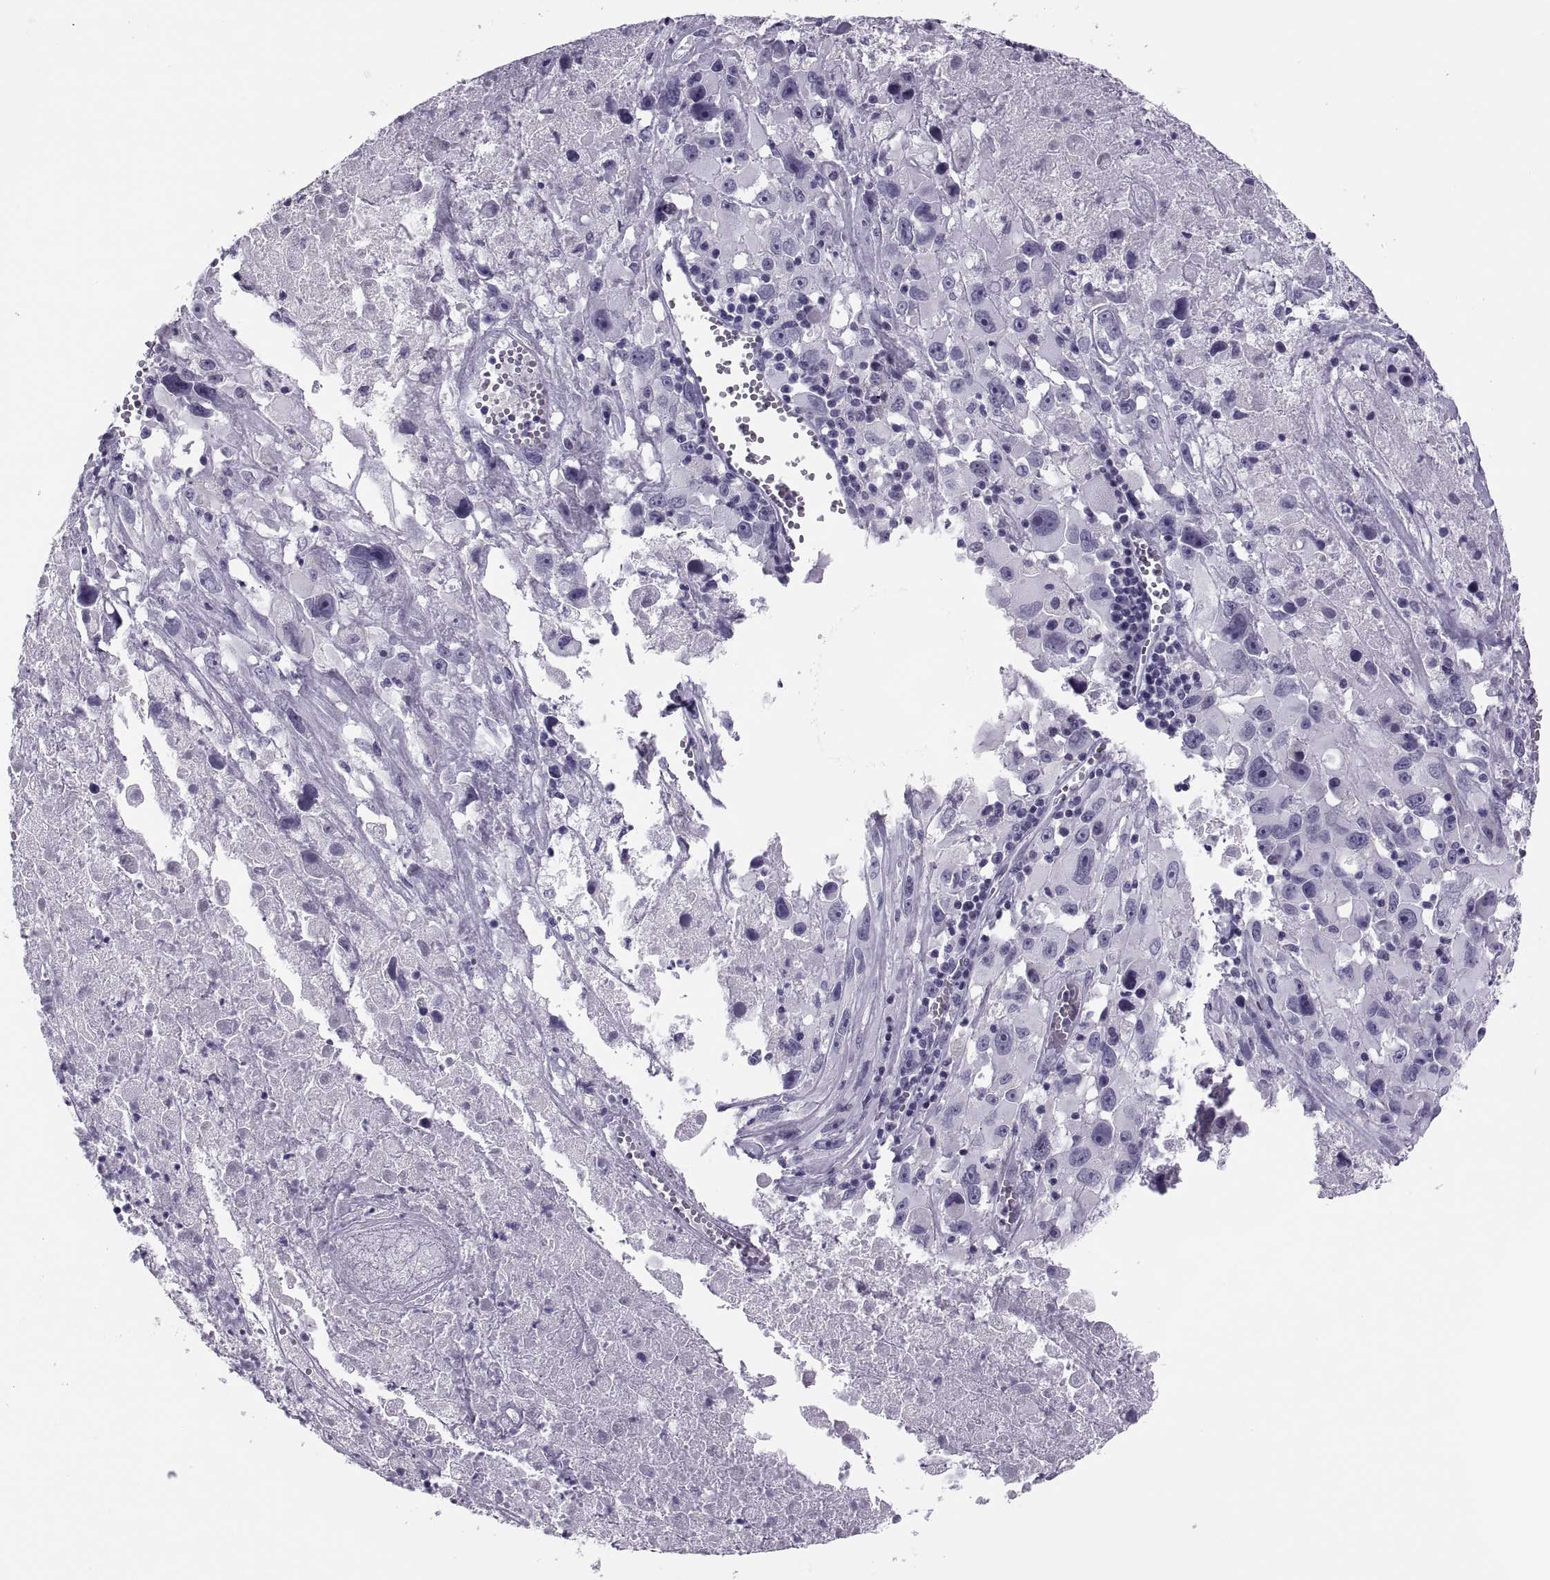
{"staining": {"intensity": "negative", "quantity": "none", "location": "none"}, "tissue": "melanoma", "cell_type": "Tumor cells", "image_type": "cancer", "snomed": [{"axis": "morphology", "description": "Malignant melanoma, Metastatic site"}, {"axis": "topography", "description": "Lymph node"}], "caption": "Tumor cells are negative for protein expression in human malignant melanoma (metastatic site).", "gene": "SYNGR4", "patient": {"sex": "male", "age": 50}}